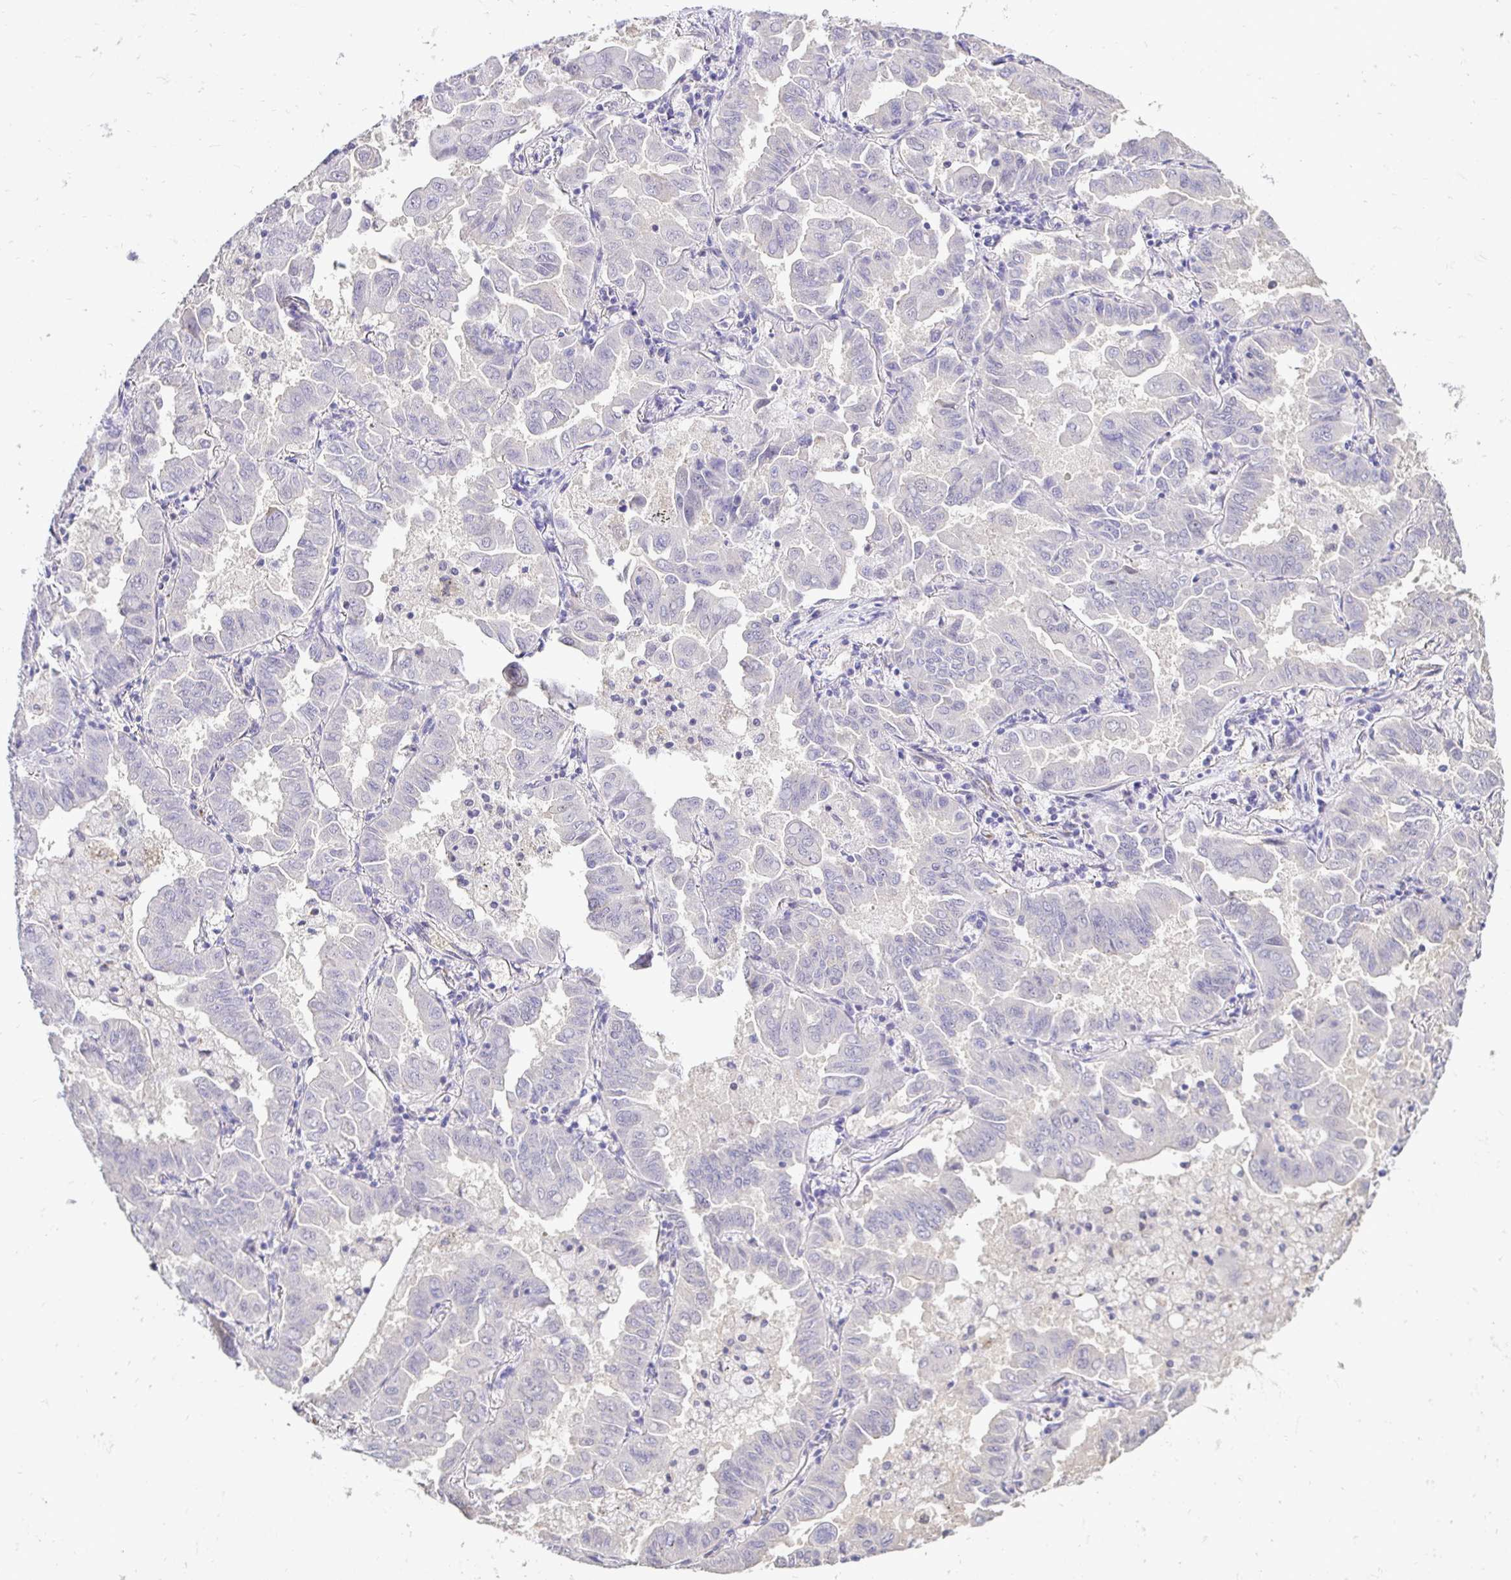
{"staining": {"intensity": "negative", "quantity": "none", "location": "none"}, "tissue": "lung cancer", "cell_type": "Tumor cells", "image_type": "cancer", "snomed": [{"axis": "morphology", "description": "Adenocarcinoma, NOS"}, {"axis": "topography", "description": "Lung"}], "caption": "Tumor cells show no significant staining in lung cancer. (DAB IHC visualized using brightfield microscopy, high magnification).", "gene": "SLC9A1", "patient": {"sex": "male", "age": 64}}